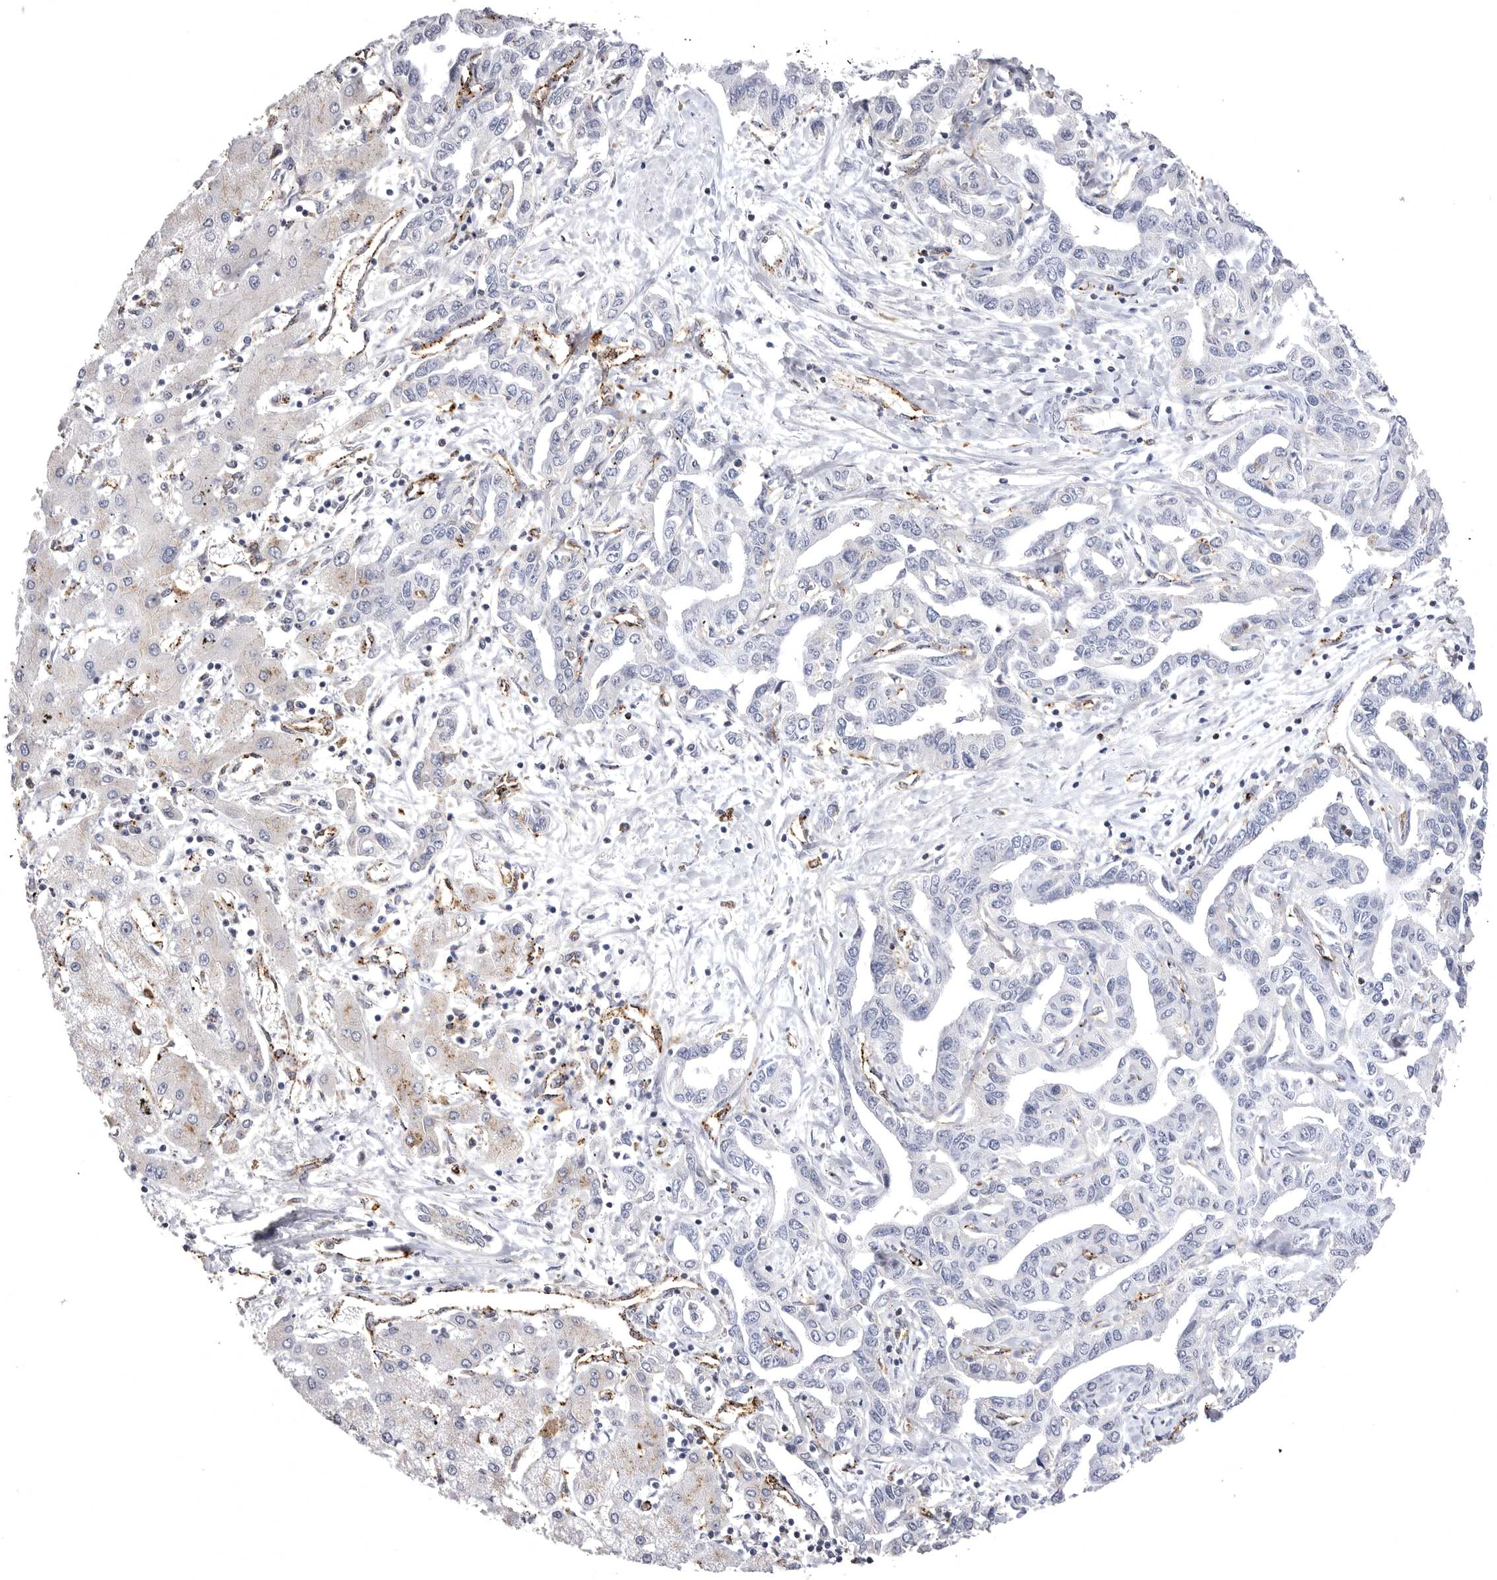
{"staining": {"intensity": "negative", "quantity": "none", "location": "none"}, "tissue": "liver cancer", "cell_type": "Tumor cells", "image_type": "cancer", "snomed": [{"axis": "morphology", "description": "Cholangiocarcinoma"}, {"axis": "topography", "description": "Liver"}], "caption": "IHC photomicrograph of cholangiocarcinoma (liver) stained for a protein (brown), which shows no expression in tumor cells.", "gene": "PSPN", "patient": {"sex": "male", "age": 59}}